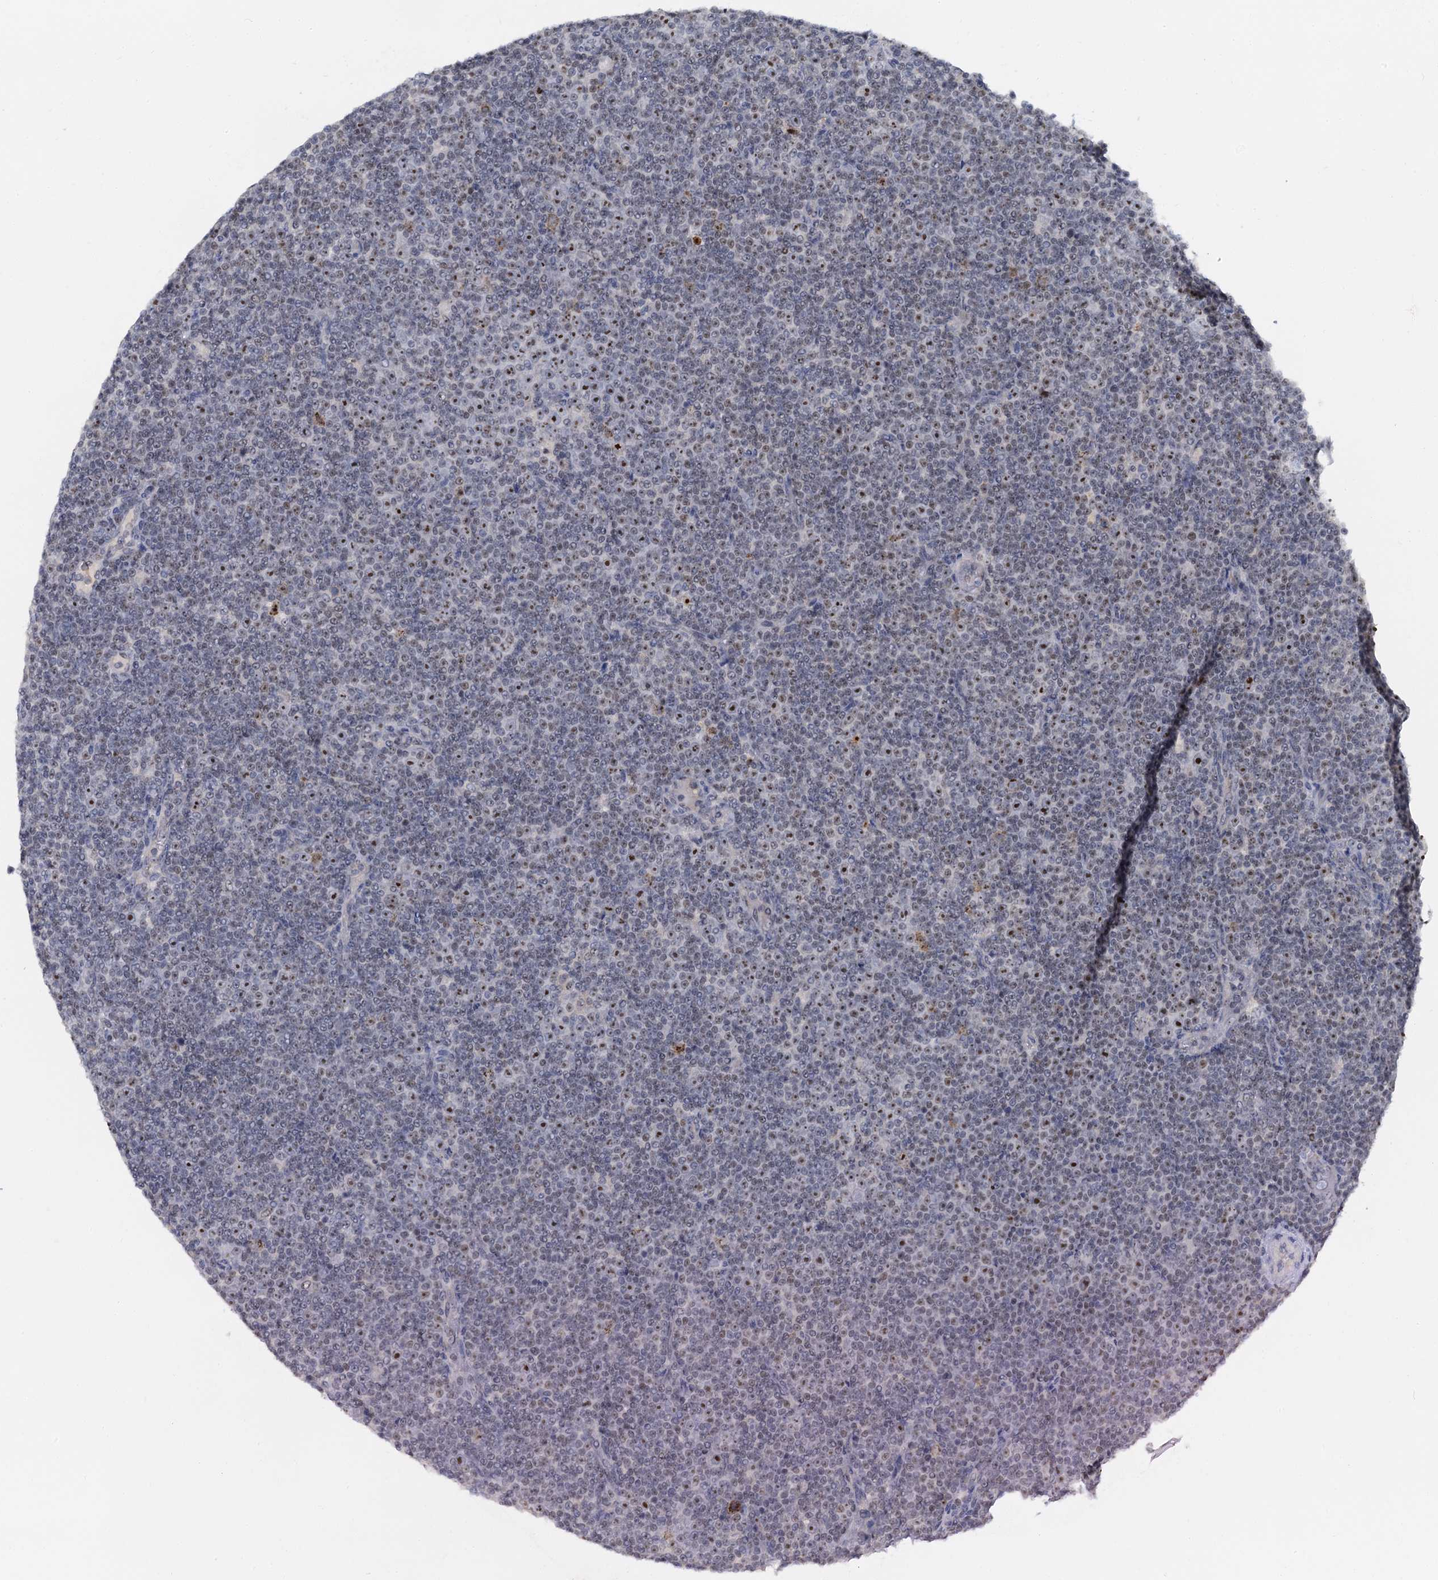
{"staining": {"intensity": "moderate", "quantity": ">75%", "location": "nuclear"}, "tissue": "lymphoma", "cell_type": "Tumor cells", "image_type": "cancer", "snomed": [{"axis": "morphology", "description": "Malignant lymphoma, non-Hodgkin's type, Low grade"}, {"axis": "topography", "description": "Lymph node"}], "caption": "Approximately >75% of tumor cells in low-grade malignant lymphoma, non-Hodgkin's type exhibit moderate nuclear protein expression as visualized by brown immunohistochemical staining.", "gene": "NOP2", "patient": {"sex": "female", "age": 67}}